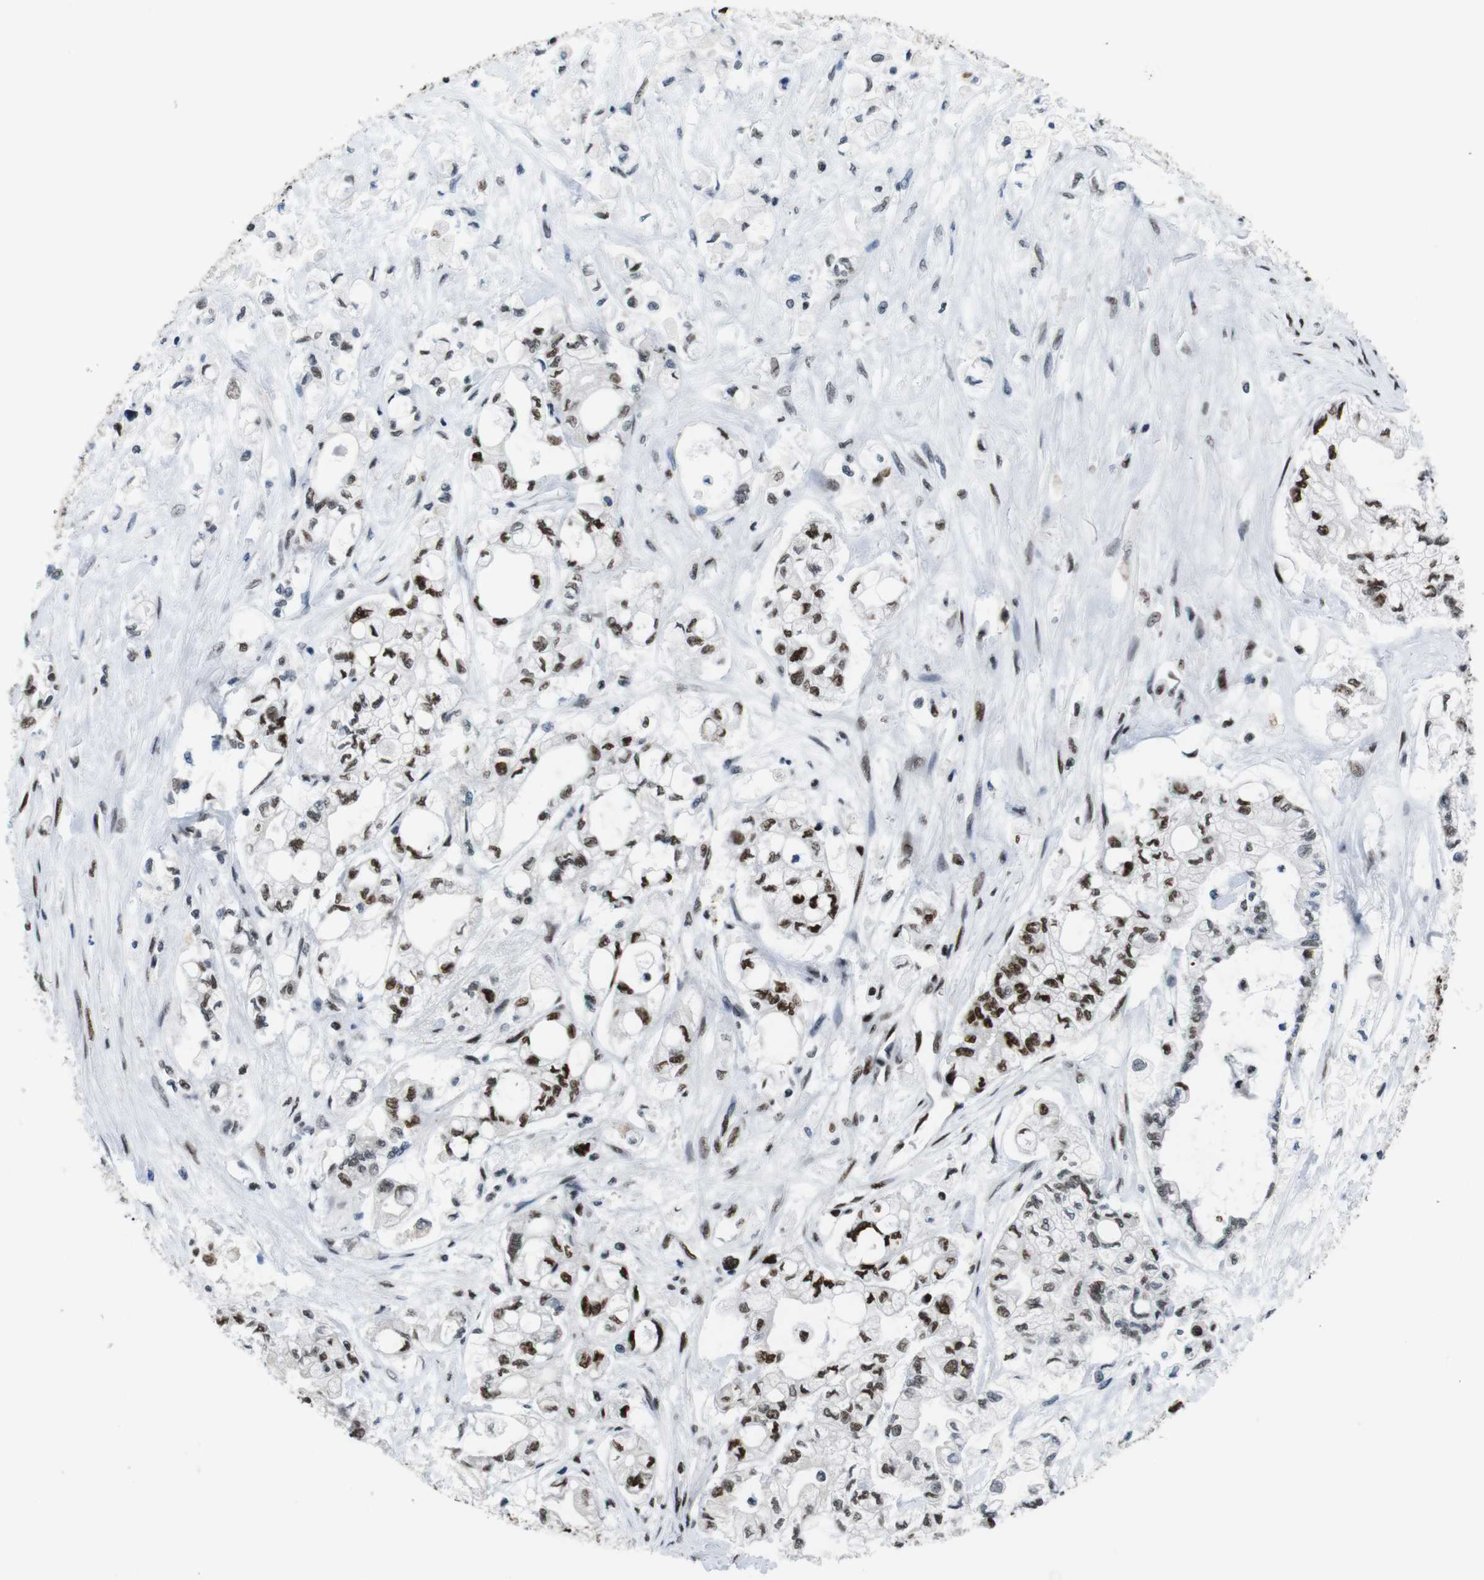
{"staining": {"intensity": "strong", "quantity": ">75%", "location": "nuclear"}, "tissue": "pancreatic cancer", "cell_type": "Tumor cells", "image_type": "cancer", "snomed": [{"axis": "morphology", "description": "Adenocarcinoma, NOS"}, {"axis": "topography", "description": "Pancreas"}], "caption": "Immunohistochemistry (IHC) of human pancreatic cancer (adenocarcinoma) shows high levels of strong nuclear expression in approximately >75% of tumor cells. (IHC, brightfield microscopy, high magnification).", "gene": "PSME3", "patient": {"sex": "male", "age": 79}}